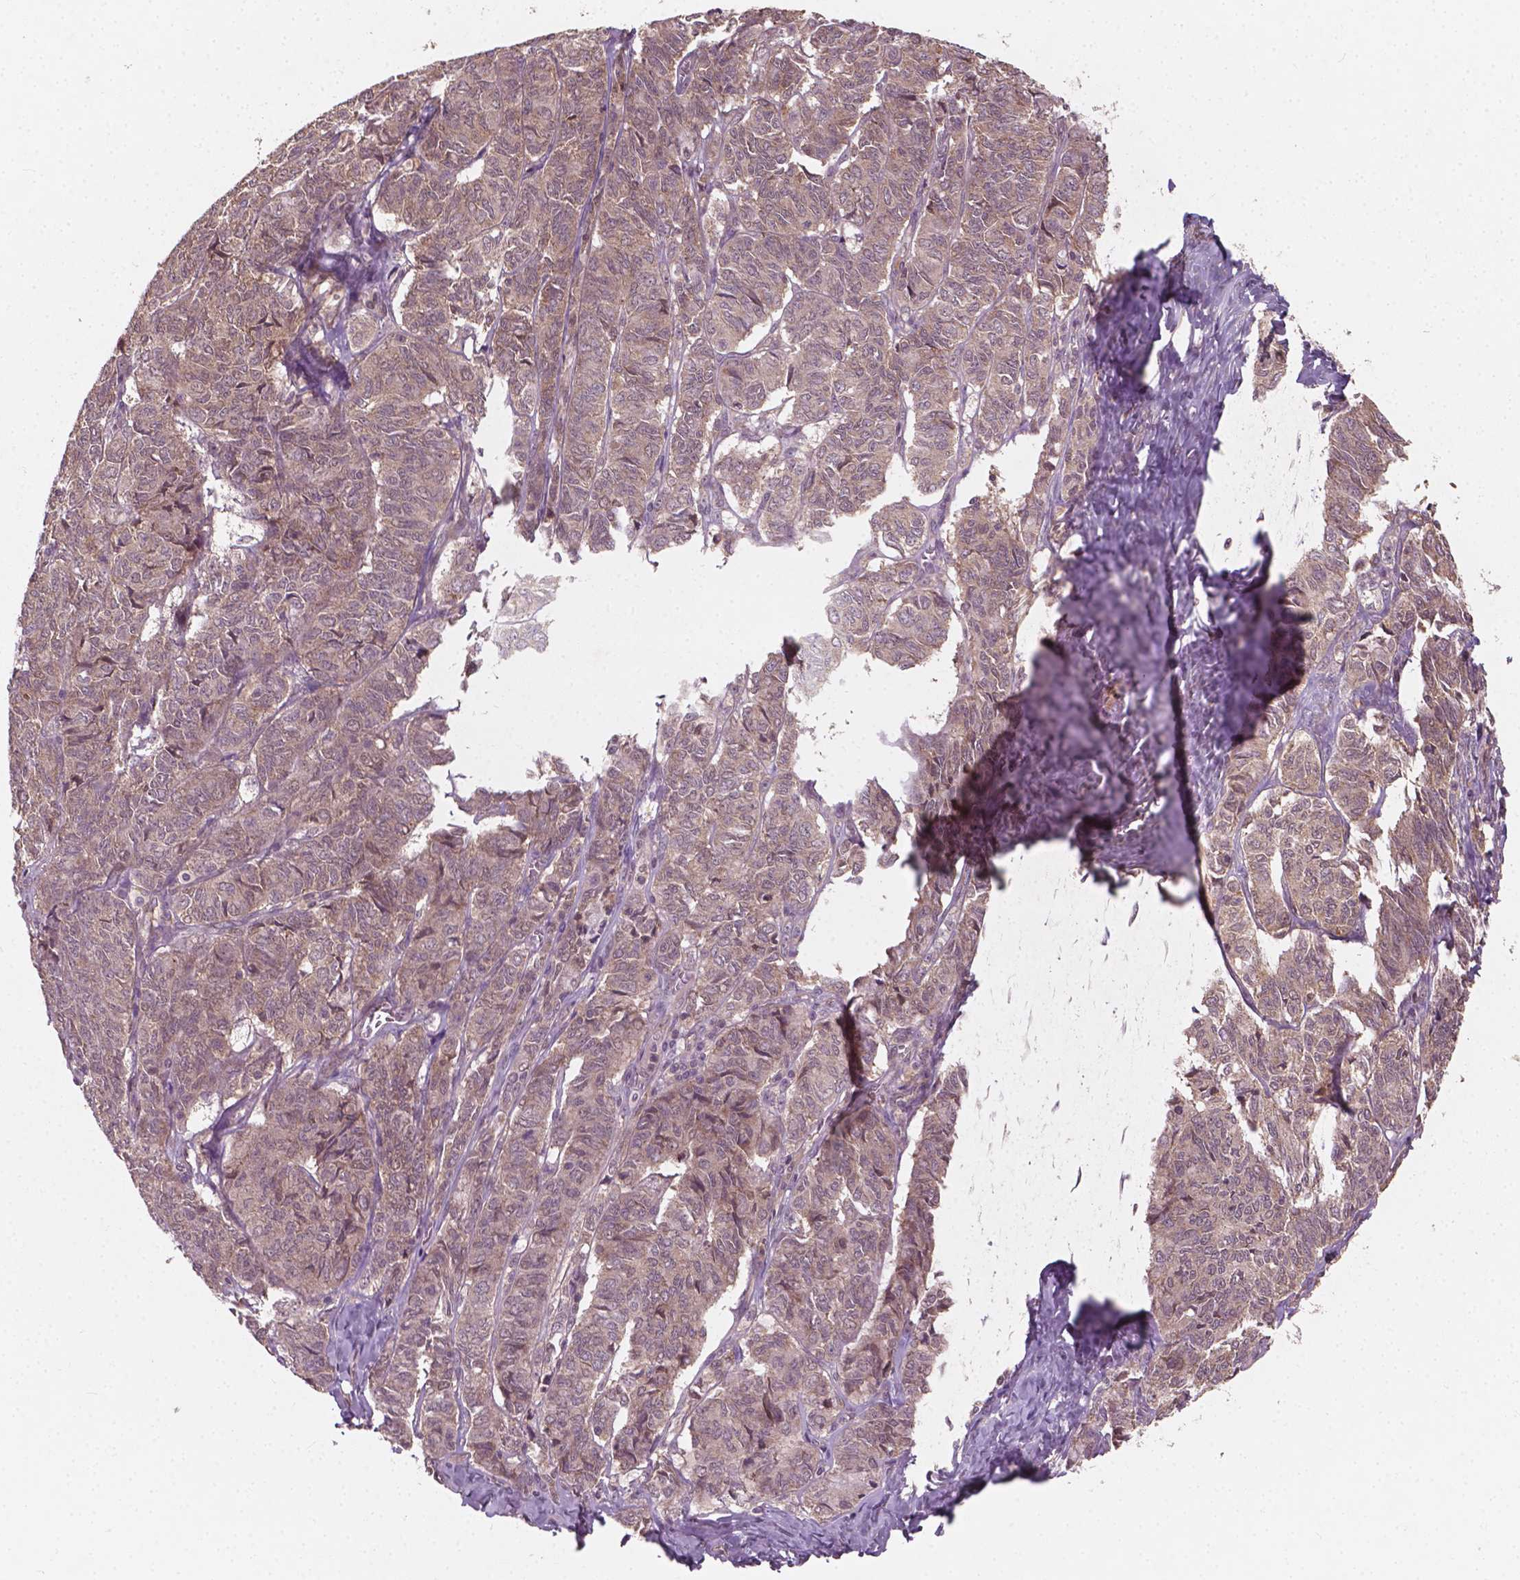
{"staining": {"intensity": "weak", "quantity": ">75%", "location": "cytoplasmic/membranous"}, "tissue": "ovarian cancer", "cell_type": "Tumor cells", "image_type": "cancer", "snomed": [{"axis": "morphology", "description": "Carcinoma, endometroid"}, {"axis": "topography", "description": "Ovary"}], "caption": "Protein positivity by IHC shows weak cytoplasmic/membranous staining in about >75% of tumor cells in ovarian endometroid carcinoma.", "gene": "CYFIP2", "patient": {"sex": "female", "age": 80}}